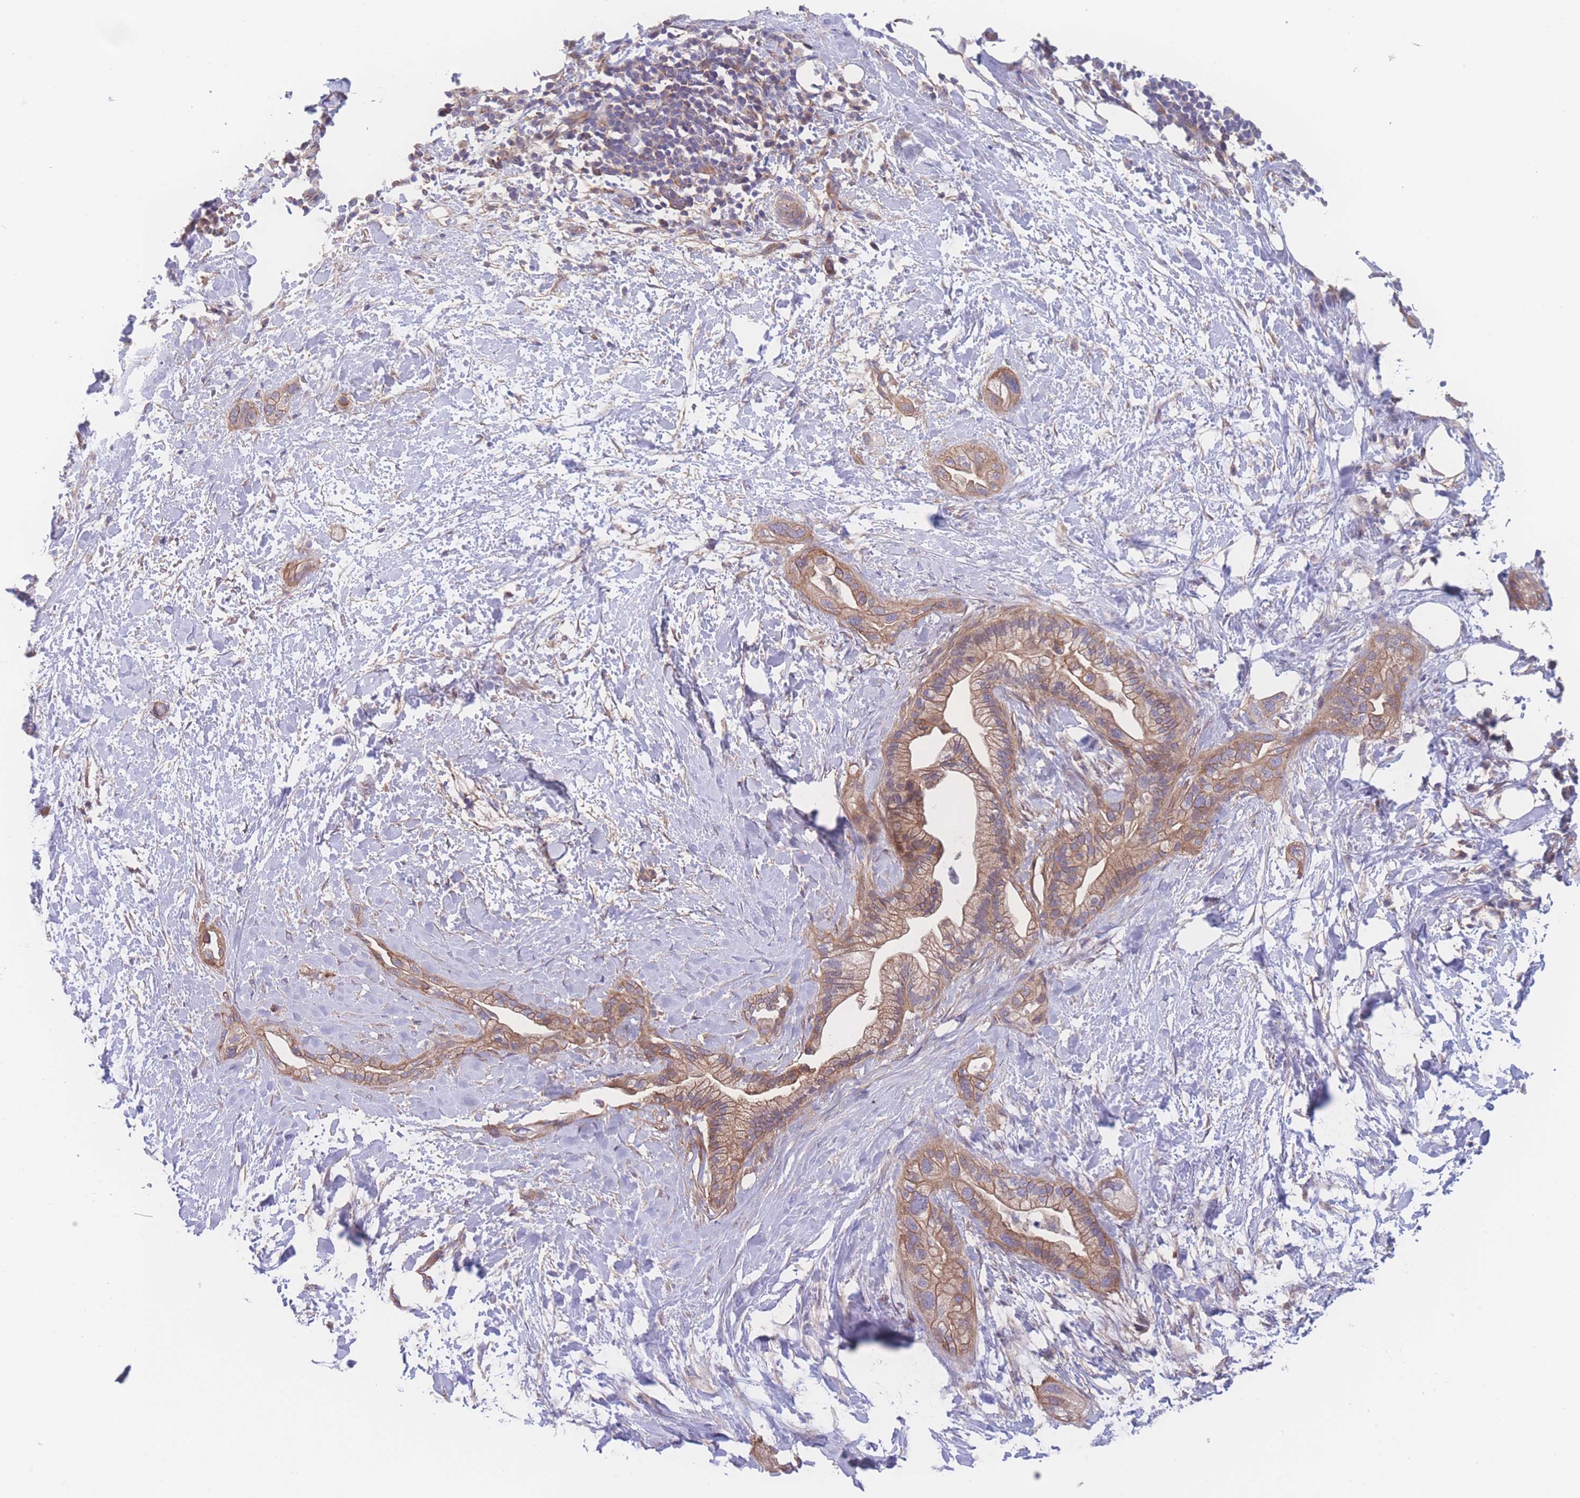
{"staining": {"intensity": "moderate", "quantity": ">75%", "location": "cytoplasmic/membranous"}, "tissue": "pancreatic cancer", "cell_type": "Tumor cells", "image_type": "cancer", "snomed": [{"axis": "morphology", "description": "Adenocarcinoma, NOS"}, {"axis": "topography", "description": "Pancreas"}], "caption": "IHC of pancreatic adenocarcinoma reveals medium levels of moderate cytoplasmic/membranous positivity in about >75% of tumor cells.", "gene": "CFAP97", "patient": {"sex": "male", "age": 44}}